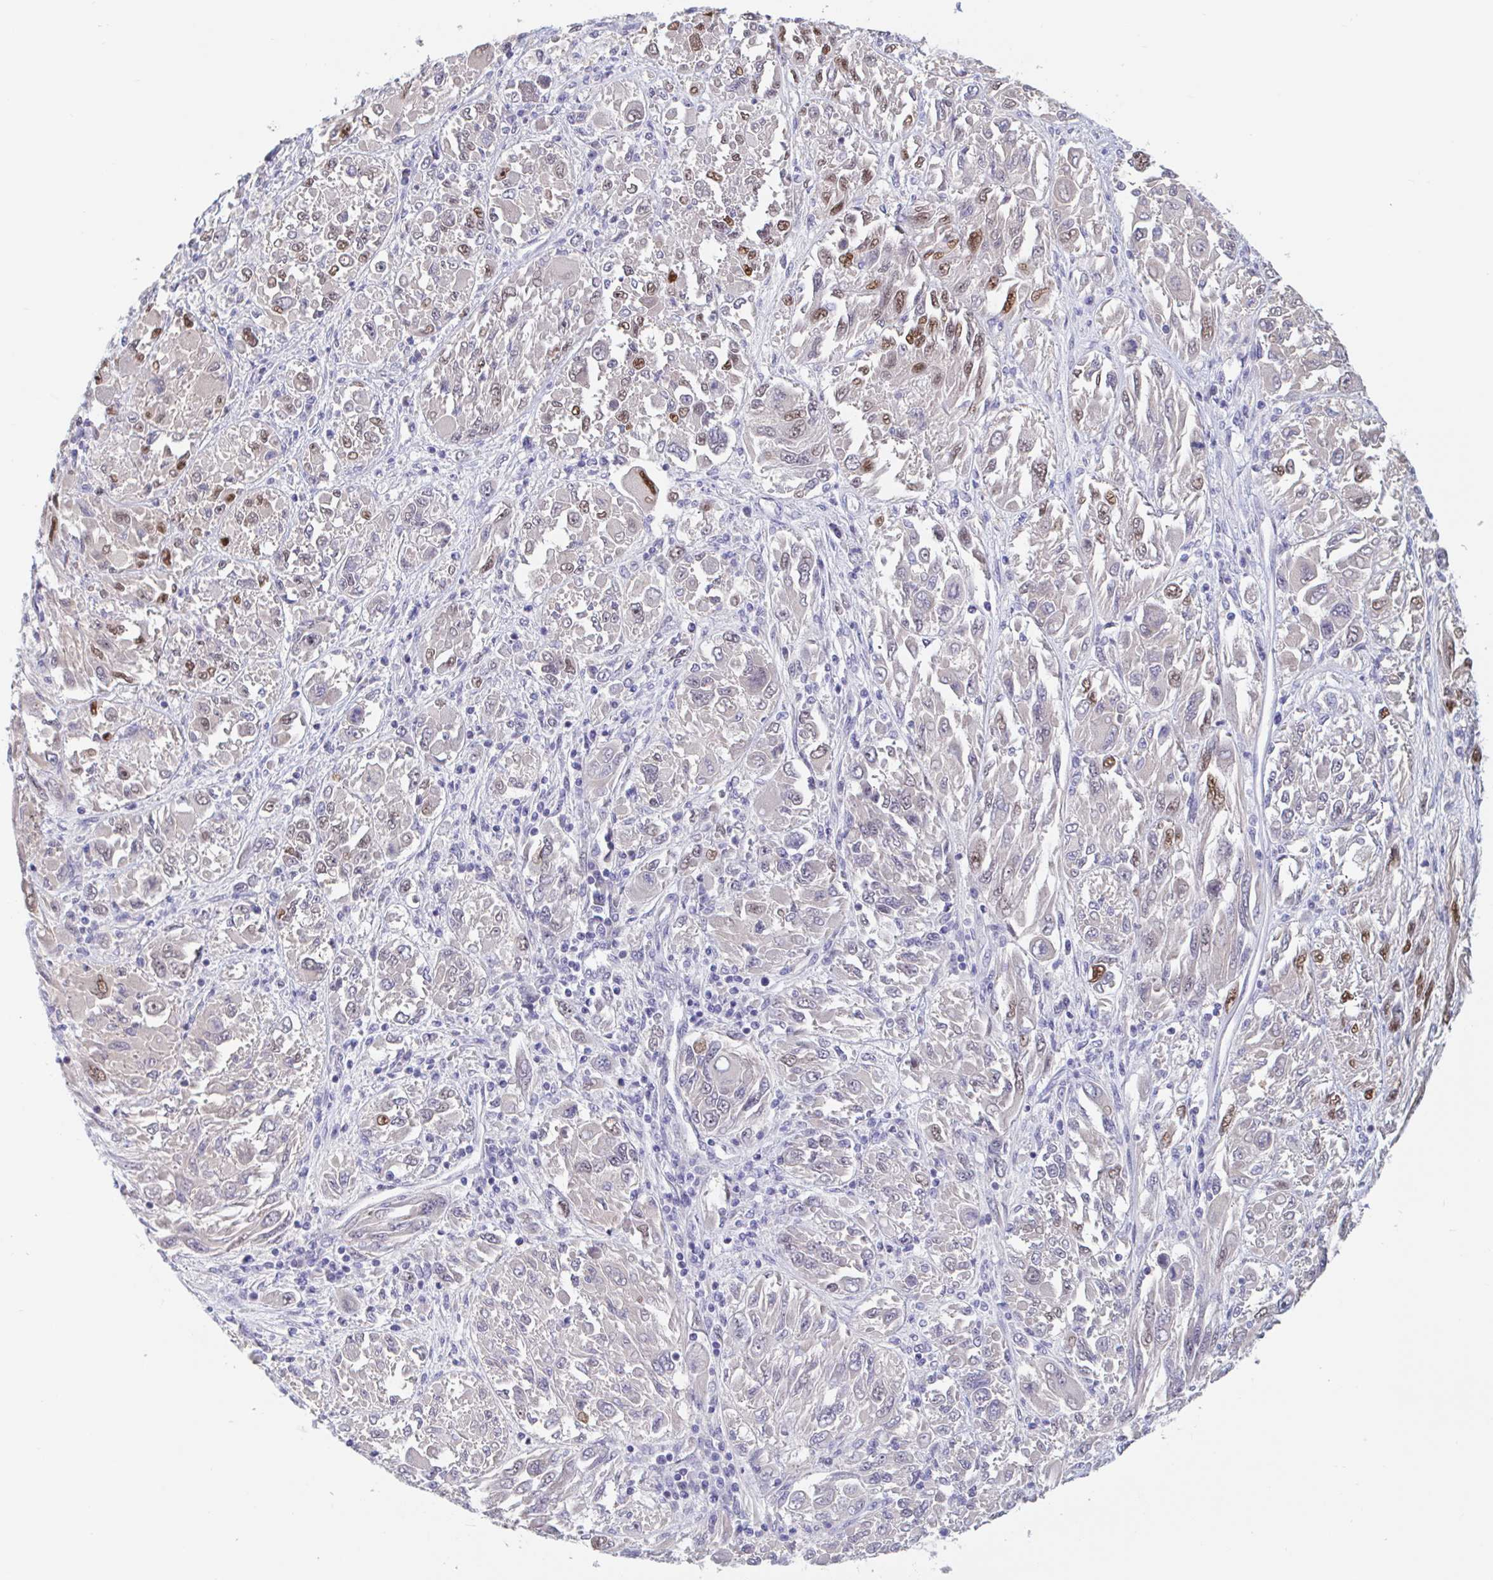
{"staining": {"intensity": "moderate", "quantity": "<25%", "location": "nuclear"}, "tissue": "melanoma", "cell_type": "Tumor cells", "image_type": "cancer", "snomed": [{"axis": "morphology", "description": "Malignant melanoma, NOS"}, {"axis": "topography", "description": "Skin"}], "caption": "The immunohistochemical stain highlights moderate nuclear staining in tumor cells of malignant melanoma tissue. (IHC, brightfield microscopy, high magnification).", "gene": "UNKL", "patient": {"sex": "female", "age": 91}}